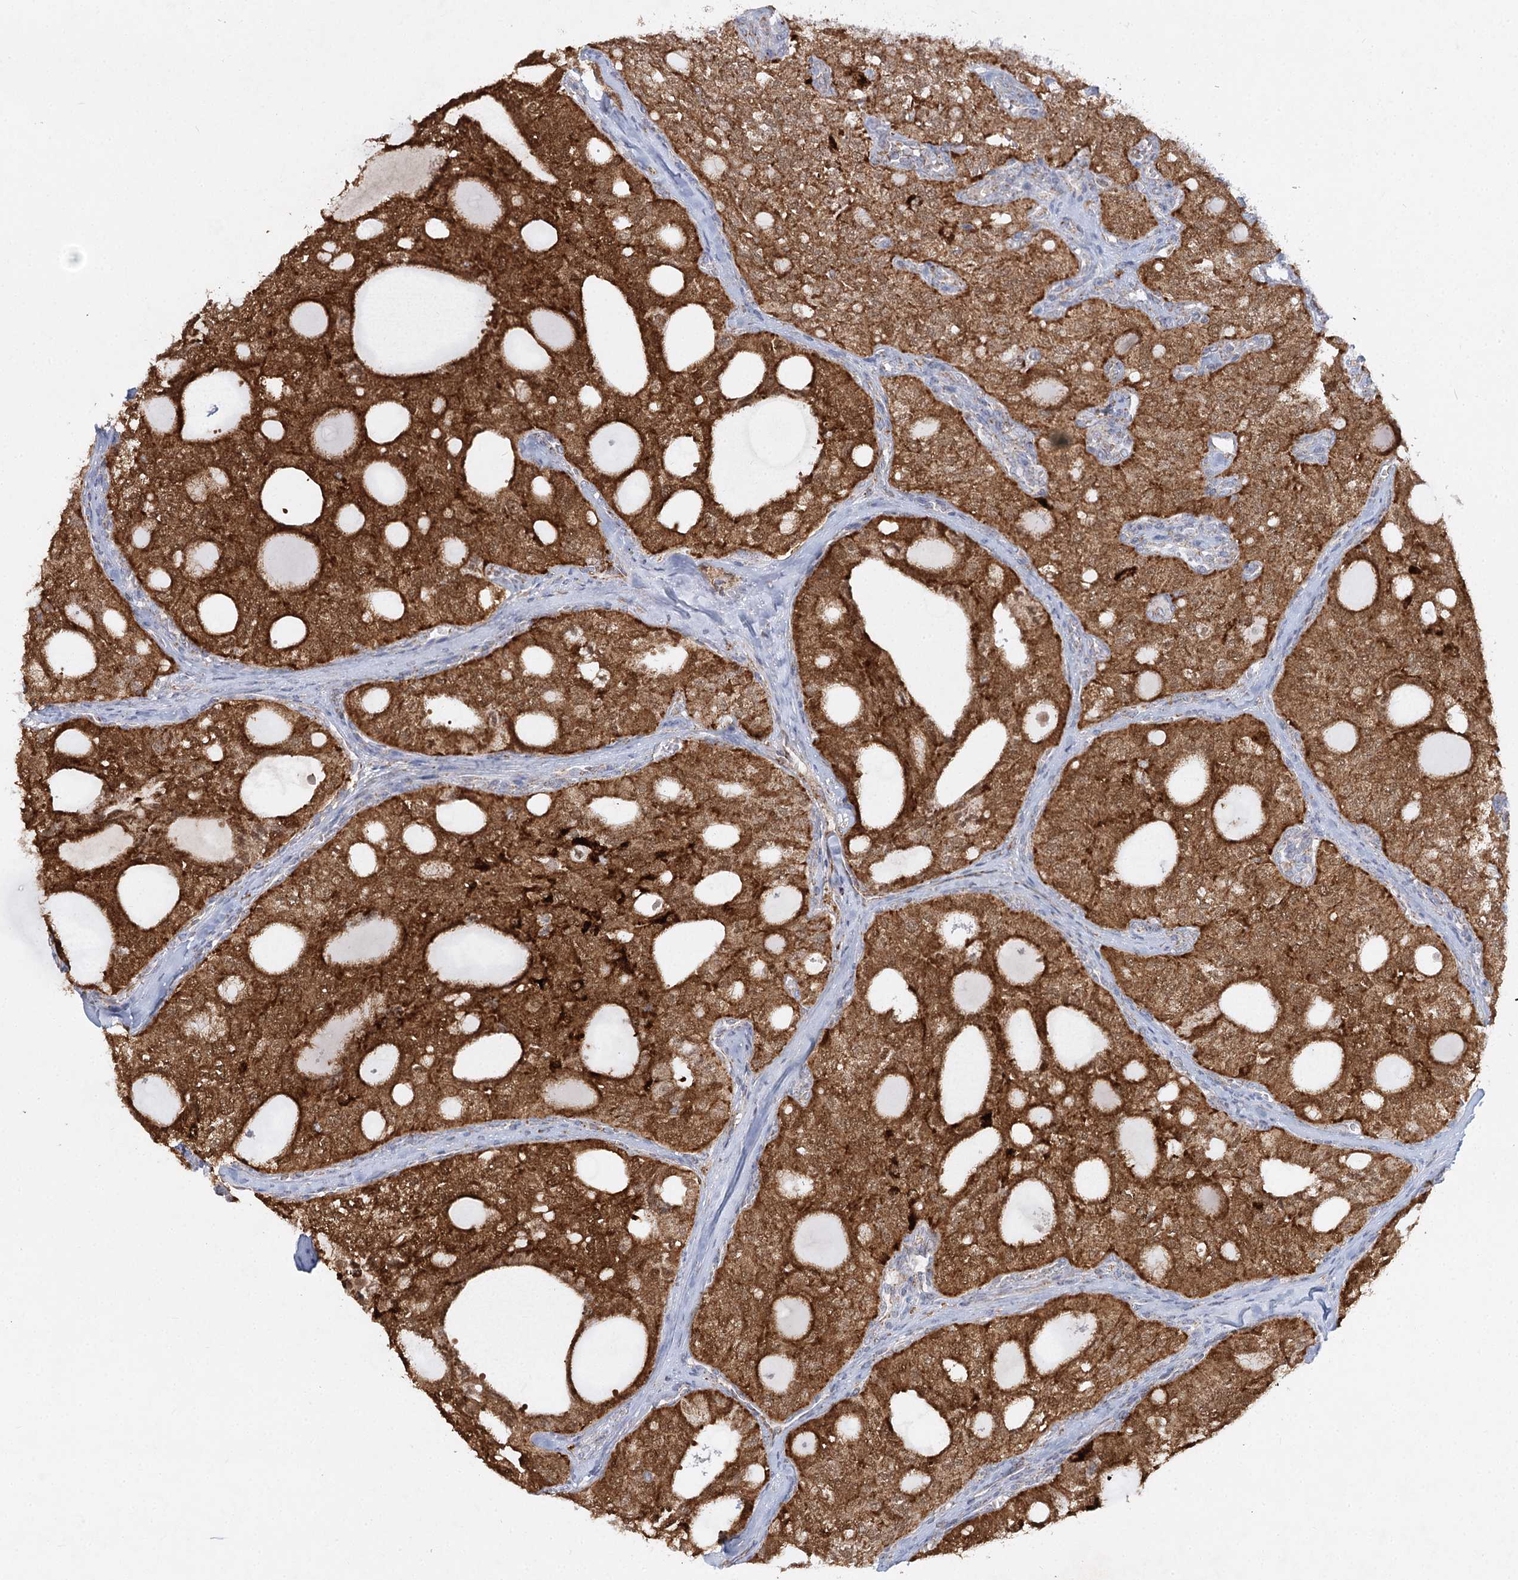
{"staining": {"intensity": "strong", "quantity": ">75%", "location": "cytoplasmic/membranous"}, "tissue": "thyroid cancer", "cell_type": "Tumor cells", "image_type": "cancer", "snomed": [{"axis": "morphology", "description": "Follicular adenoma carcinoma, NOS"}, {"axis": "topography", "description": "Thyroid gland"}], "caption": "Protein staining shows strong cytoplasmic/membranous expression in approximately >75% of tumor cells in thyroid cancer (follicular adenoma carcinoma).", "gene": "TAS1R1", "patient": {"sex": "male", "age": 75}}